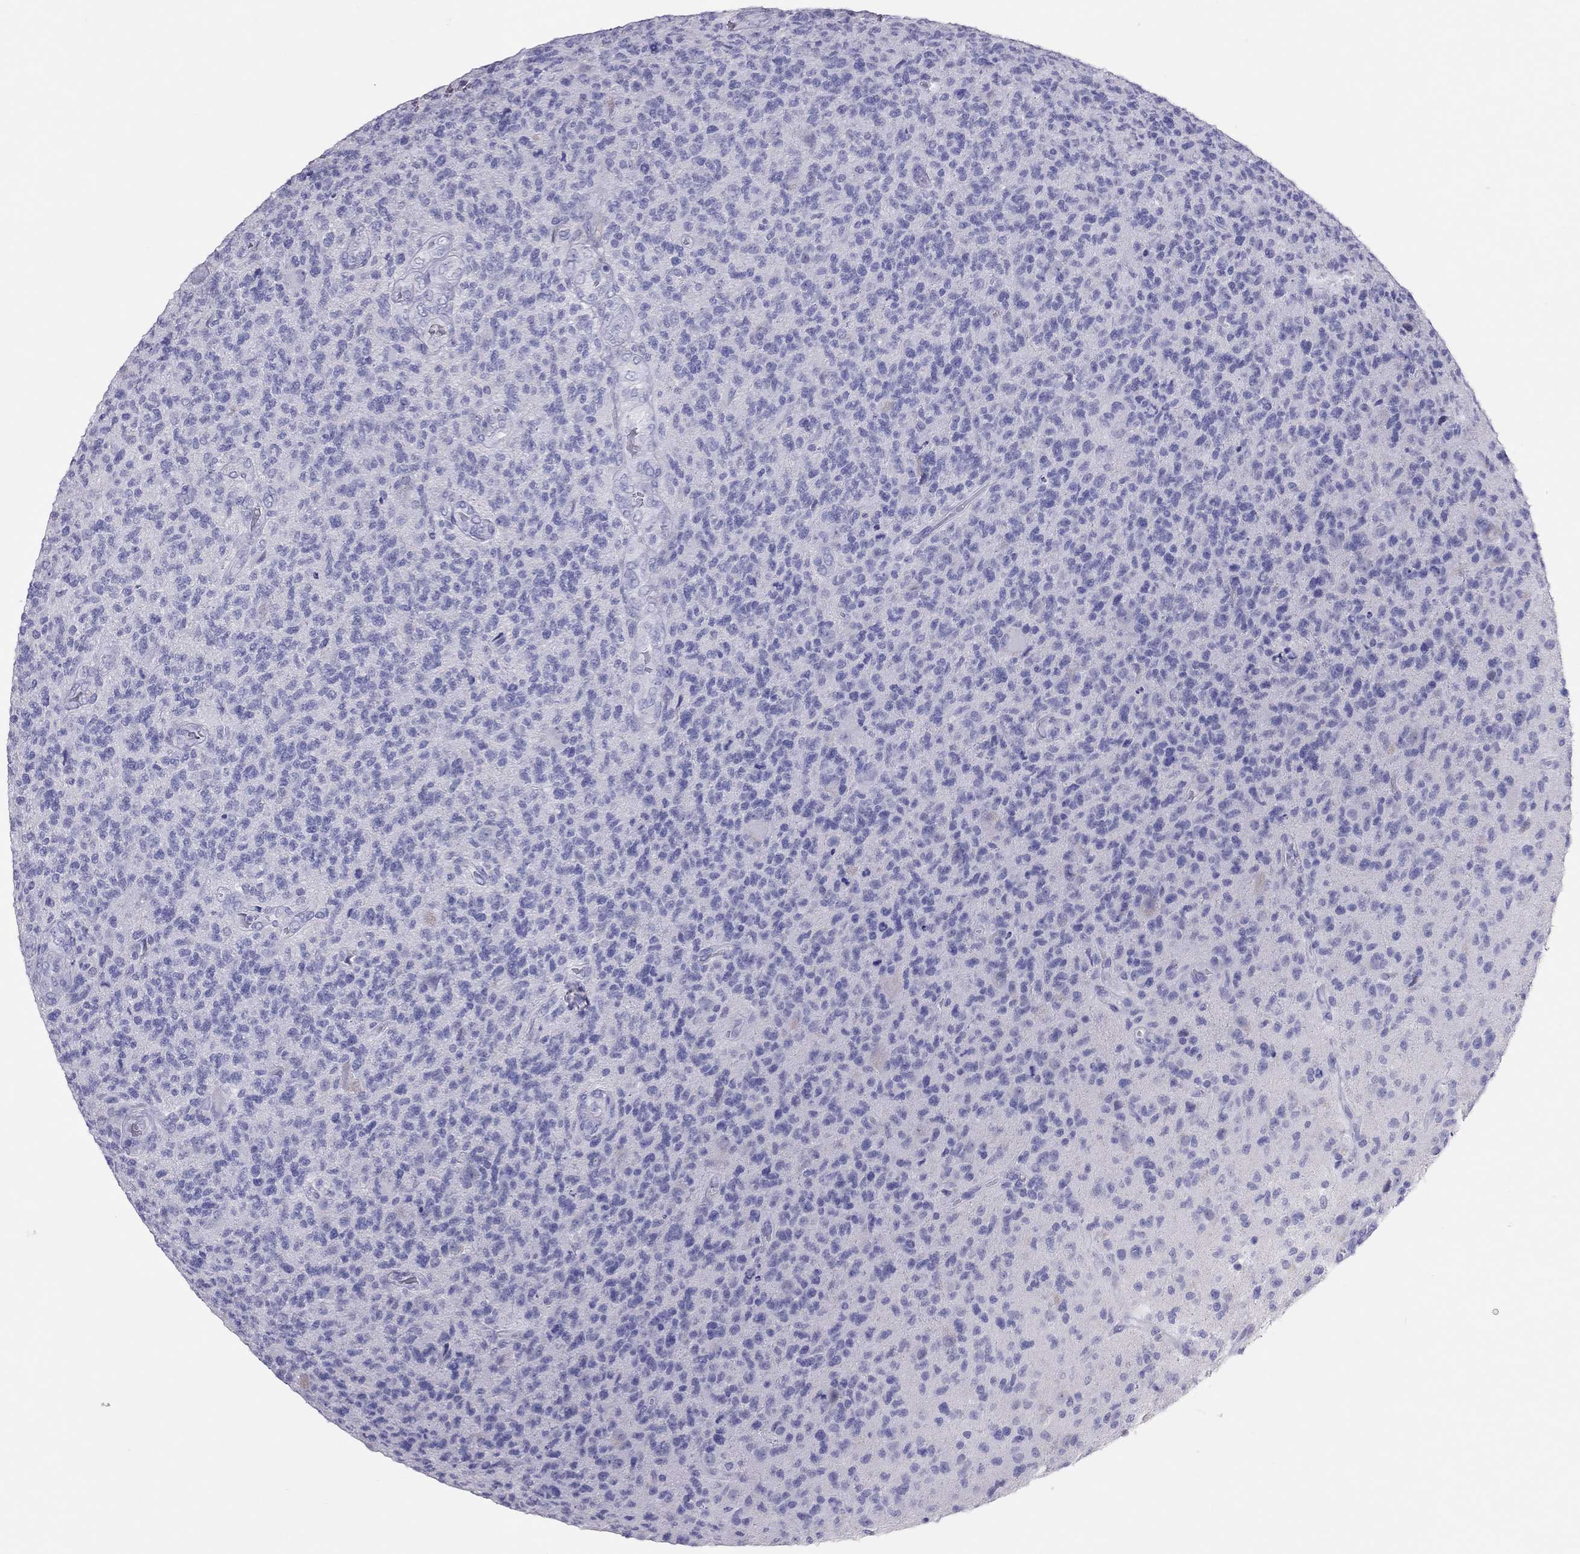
{"staining": {"intensity": "negative", "quantity": "none", "location": "none"}, "tissue": "glioma", "cell_type": "Tumor cells", "image_type": "cancer", "snomed": [{"axis": "morphology", "description": "Glioma, malignant, High grade"}, {"axis": "topography", "description": "Brain"}], "caption": "A high-resolution micrograph shows immunohistochemistry staining of malignant high-grade glioma, which shows no significant expression in tumor cells. (Stains: DAB (3,3'-diaminobenzidine) immunohistochemistry (IHC) with hematoxylin counter stain, Microscopy: brightfield microscopy at high magnification).", "gene": "TSHB", "patient": {"sex": "male", "age": 56}}